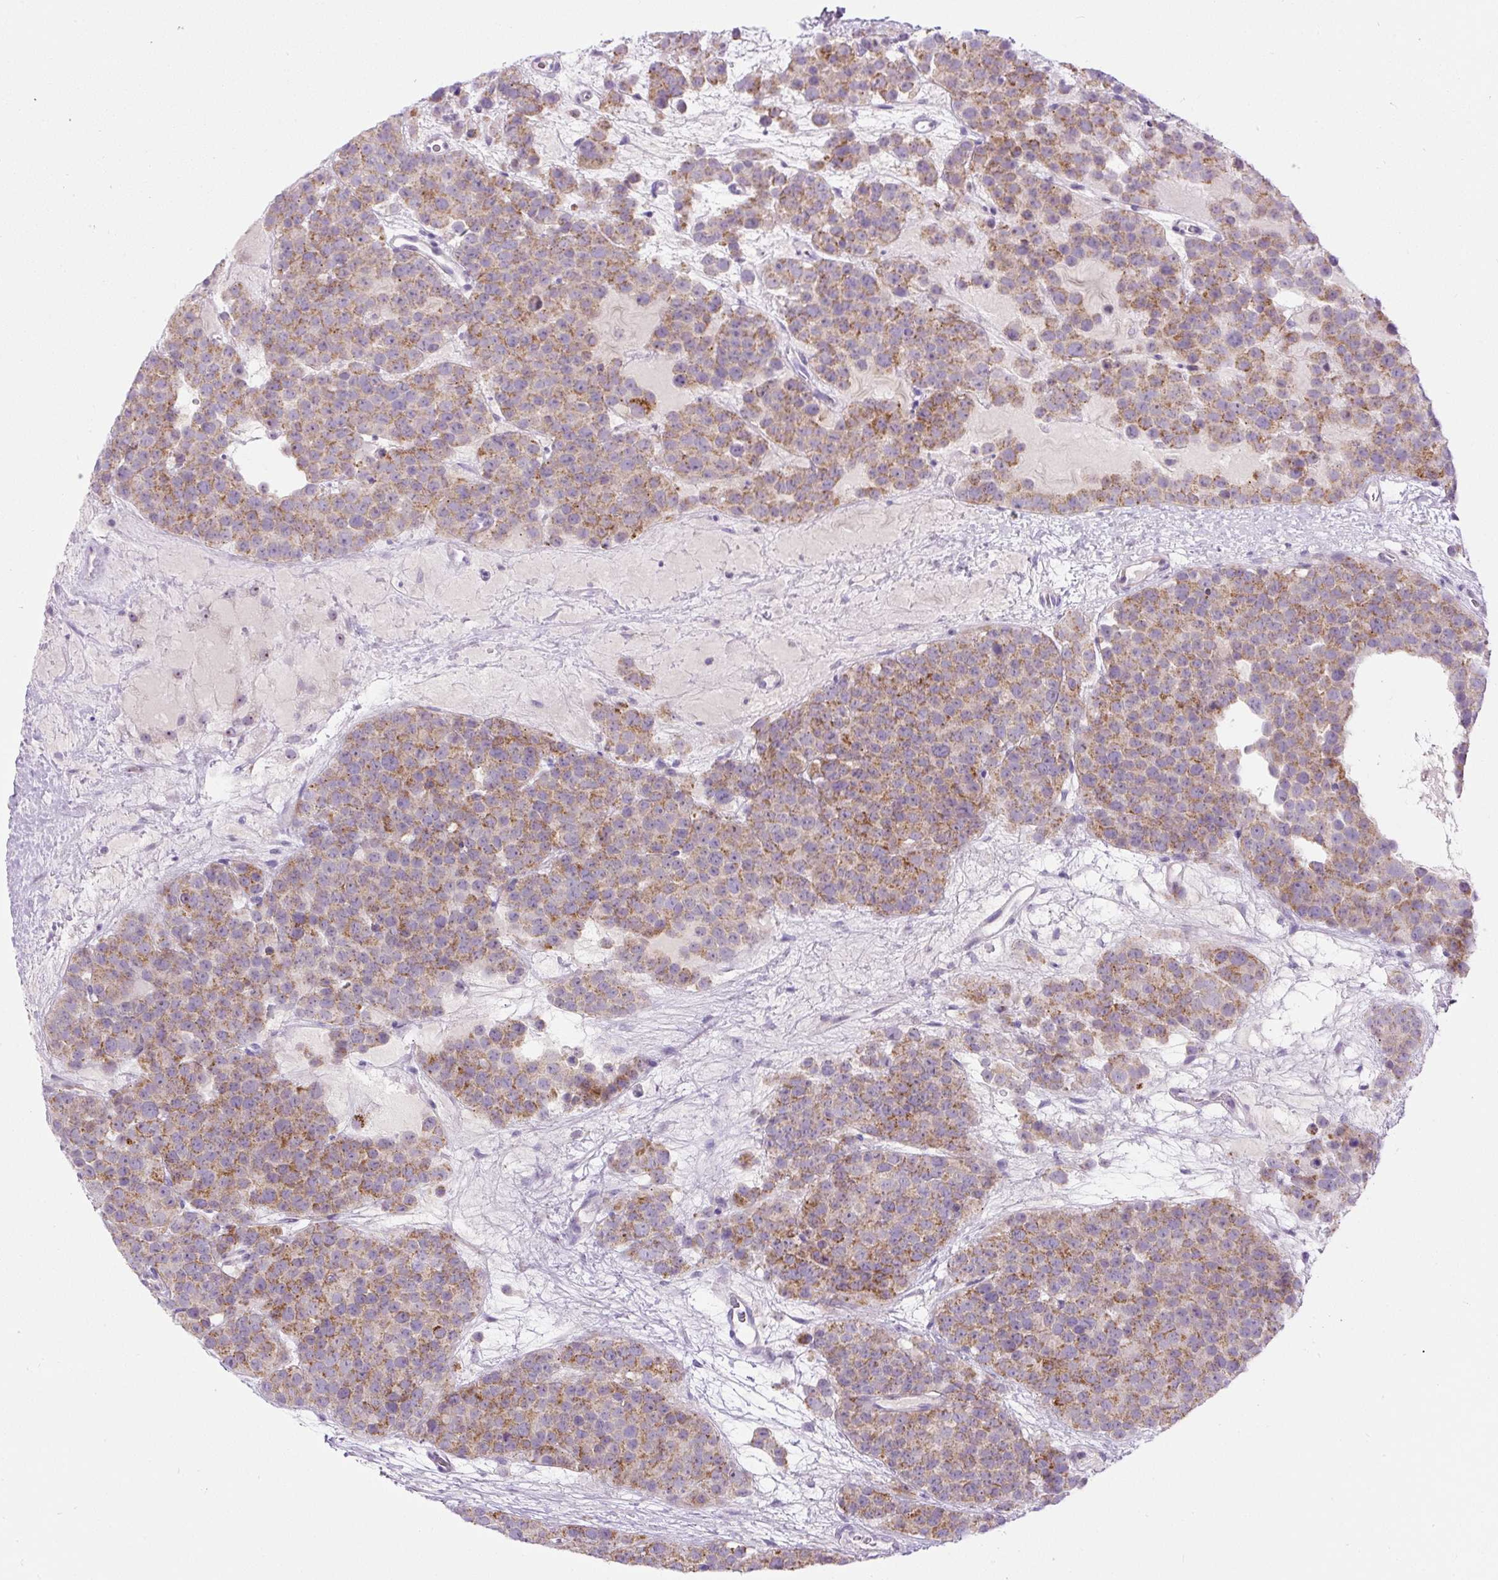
{"staining": {"intensity": "moderate", "quantity": ">75%", "location": "cytoplasmic/membranous"}, "tissue": "testis cancer", "cell_type": "Tumor cells", "image_type": "cancer", "snomed": [{"axis": "morphology", "description": "Seminoma, NOS"}, {"axis": "topography", "description": "Testis"}], "caption": "Protein staining demonstrates moderate cytoplasmic/membranous expression in about >75% of tumor cells in testis cancer. (Stains: DAB in brown, nuclei in blue, Microscopy: brightfield microscopy at high magnification).", "gene": "ZNF596", "patient": {"sex": "male", "age": 71}}